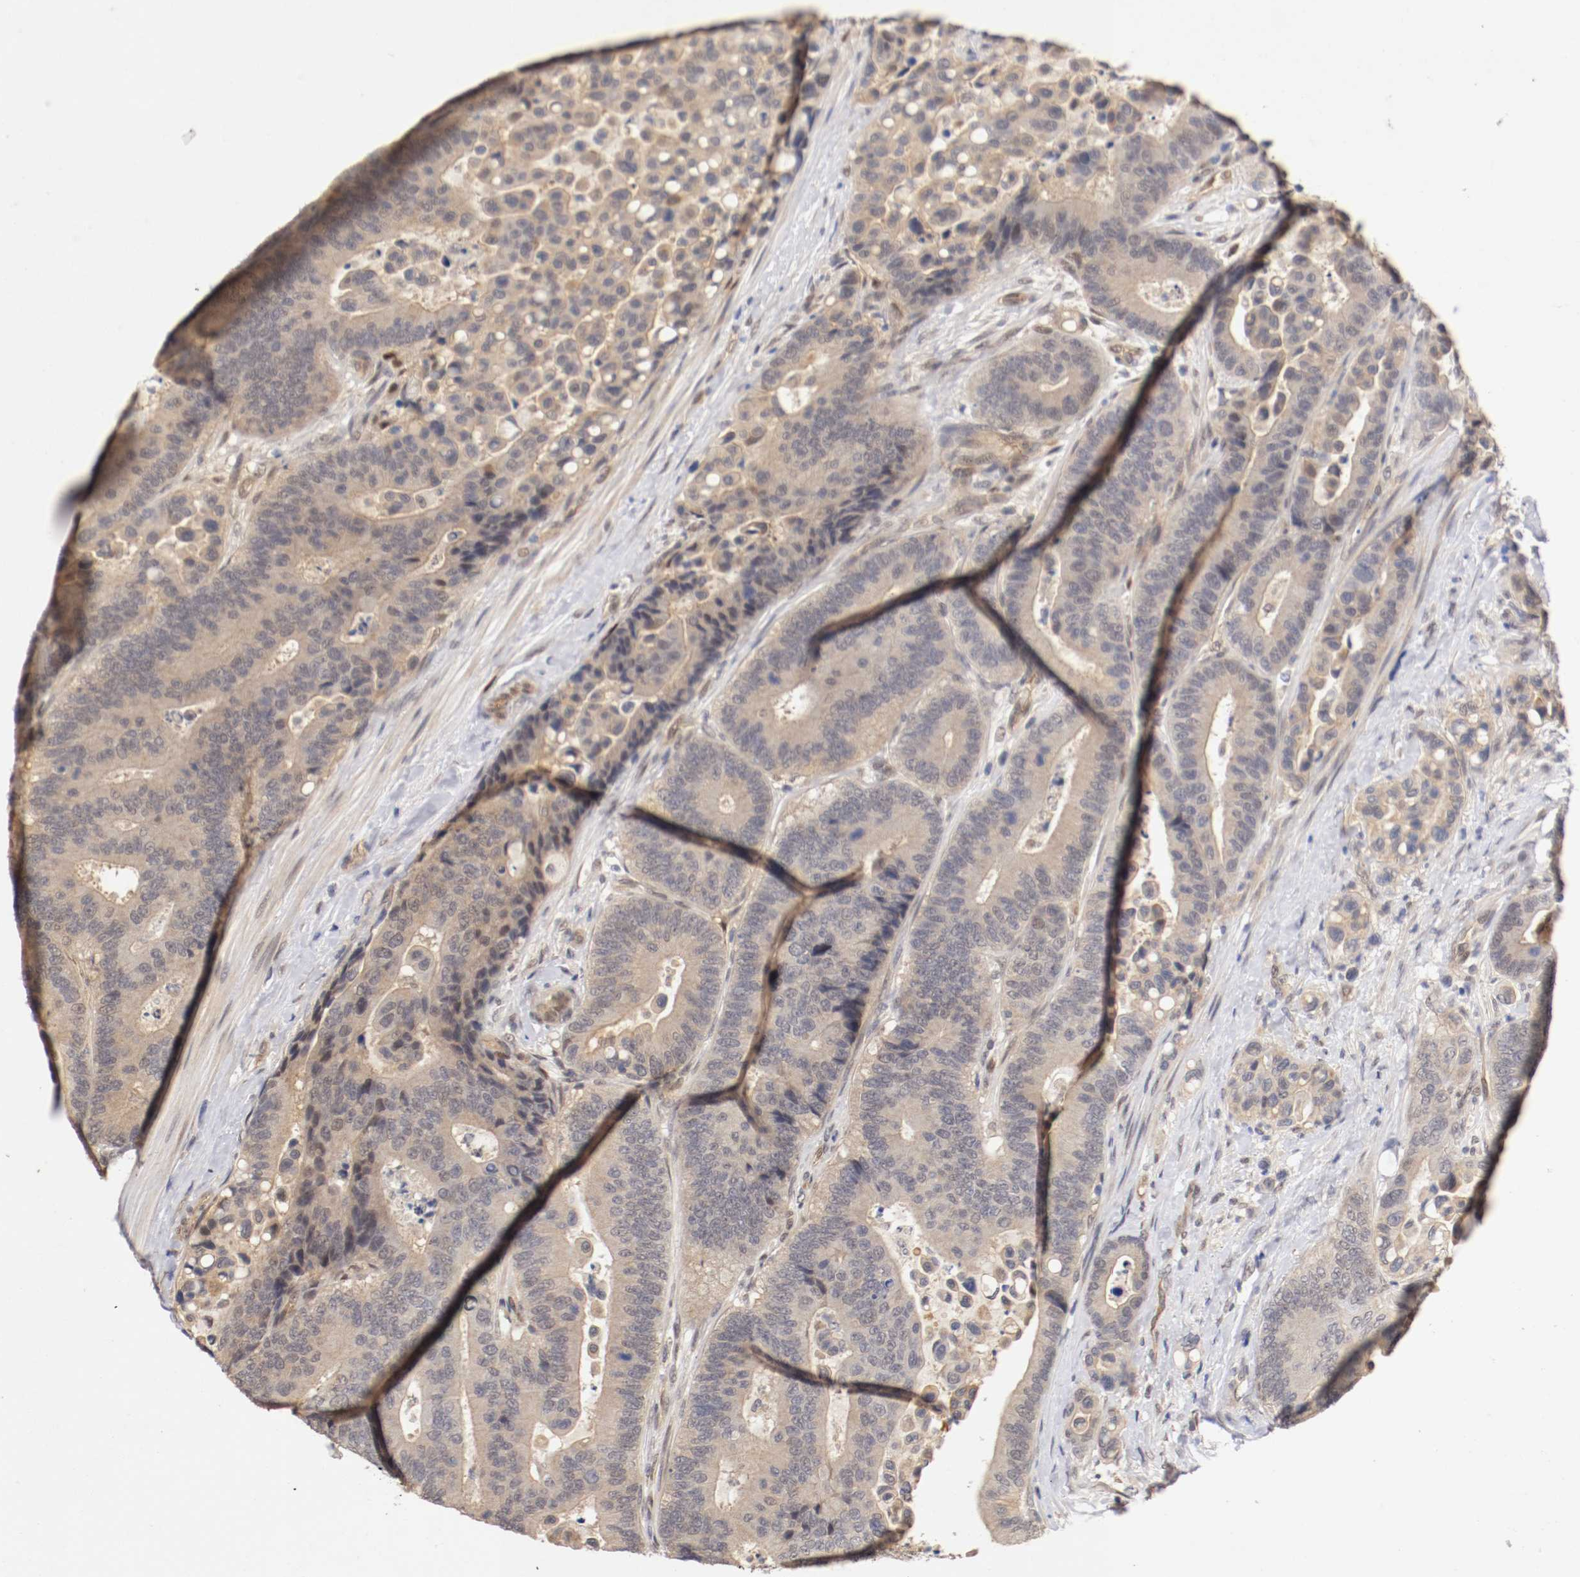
{"staining": {"intensity": "weak", "quantity": ">75%", "location": "cytoplasmic/membranous"}, "tissue": "colorectal cancer", "cell_type": "Tumor cells", "image_type": "cancer", "snomed": [{"axis": "morphology", "description": "Normal tissue, NOS"}, {"axis": "morphology", "description": "Adenocarcinoma, NOS"}, {"axis": "topography", "description": "Colon"}], "caption": "IHC (DAB) staining of colorectal adenocarcinoma reveals weak cytoplasmic/membranous protein staining in about >75% of tumor cells.", "gene": "DNMT3B", "patient": {"sex": "male", "age": 82}}